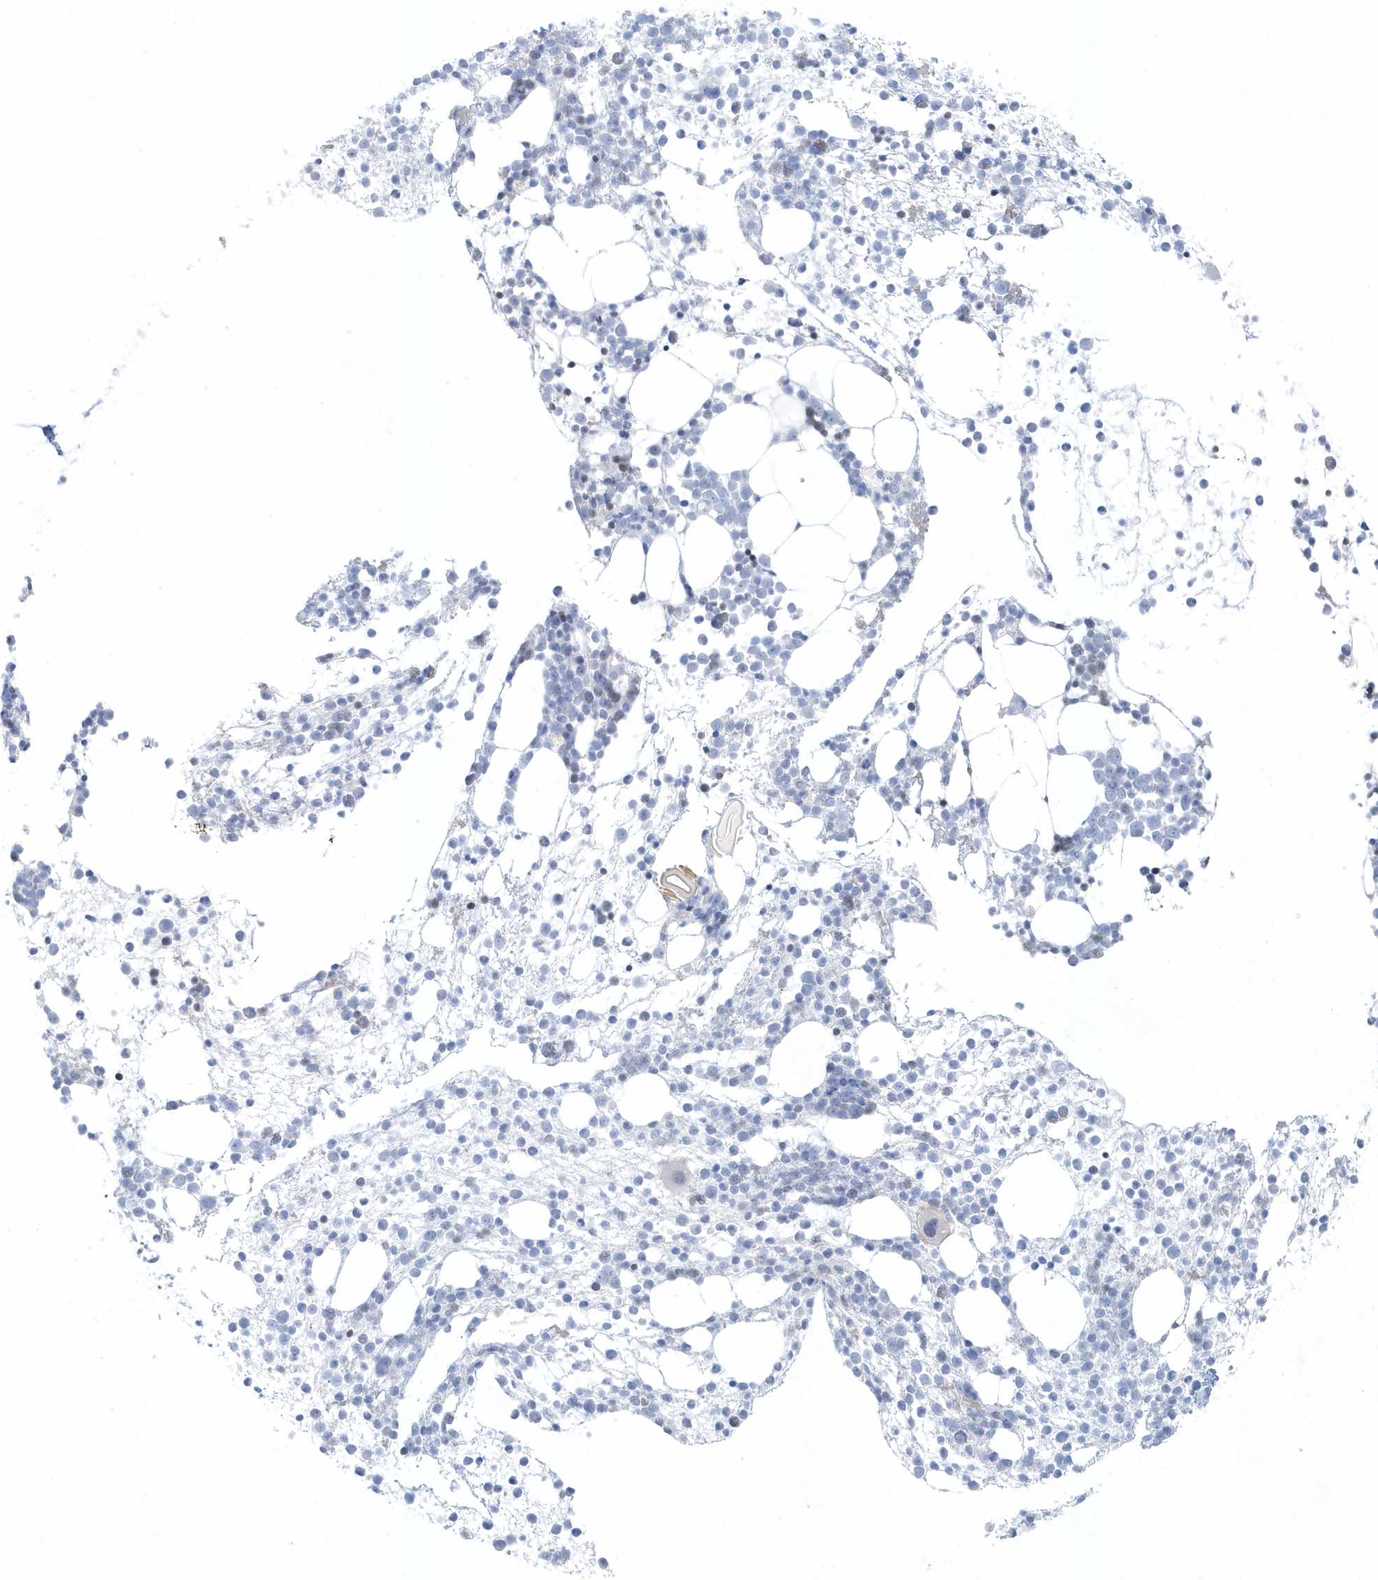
{"staining": {"intensity": "negative", "quantity": "none", "location": "none"}, "tissue": "bone marrow", "cell_type": "Hematopoietic cells", "image_type": "normal", "snomed": [{"axis": "morphology", "description": "Normal tissue, NOS"}, {"axis": "topography", "description": "Bone marrow"}], "caption": "This is an immunohistochemistry (IHC) photomicrograph of normal human bone marrow. There is no staining in hematopoietic cells.", "gene": "FAM98A", "patient": {"sex": "male", "age": 54}}